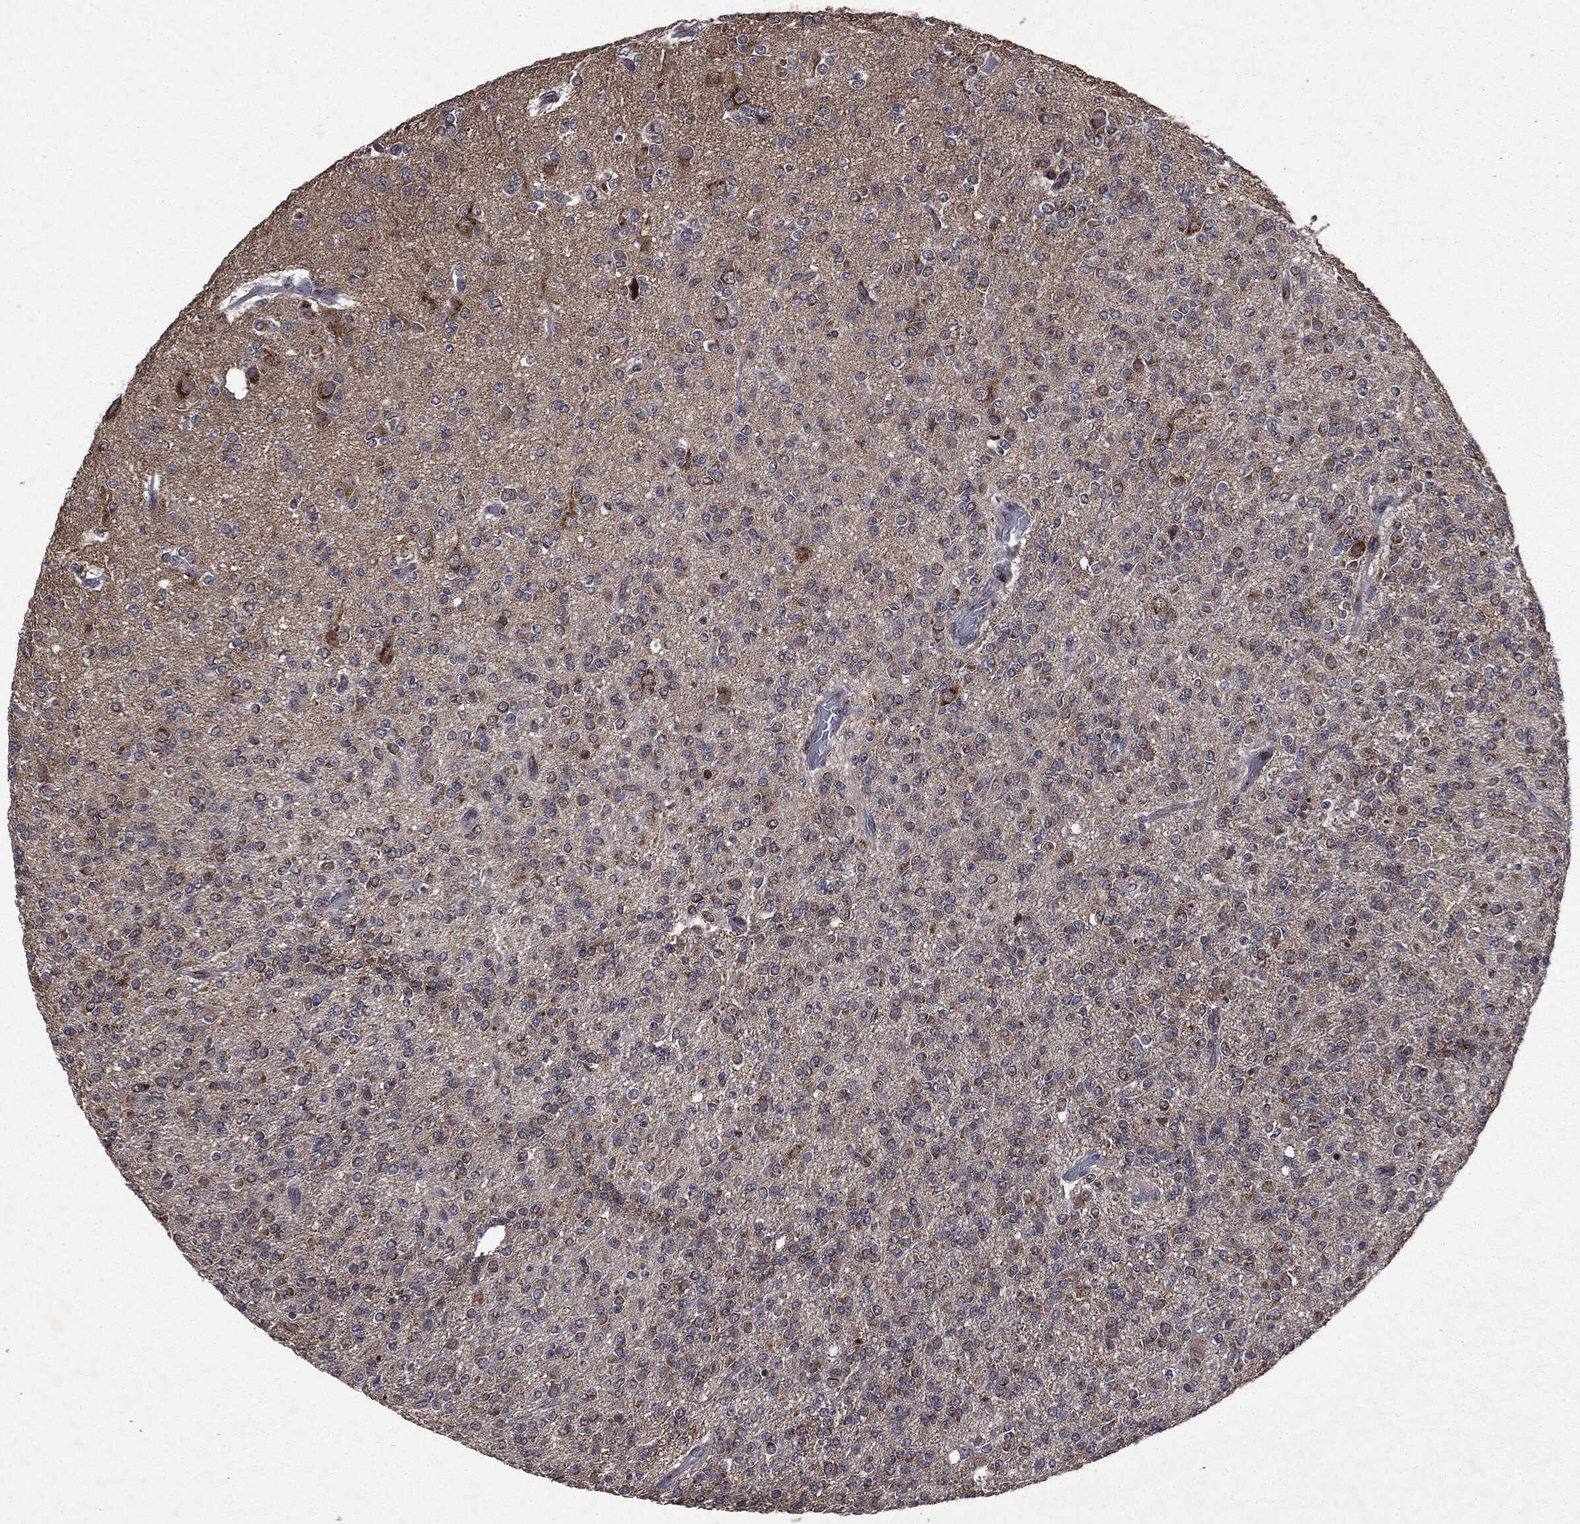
{"staining": {"intensity": "strong", "quantity": "<25%", "location": "cytoplasmic/membranous"}, "tissue": "glioma", "cell_type": "Tumor cells", "image_type": "cancer", "snomed": [{"axis": "morphology", "description": "Glioma, malignant, Low grade"}, {"axis": "topography", "description": "Brain"}], "caption": "Immunohistochemical staining of glioma demonstrates strong cytoplasmic/membranous protein positivity in approximately <25% of tumor cells.", "gene": "PLPPR2", "patient": {"sex": "male", "age": 27}}